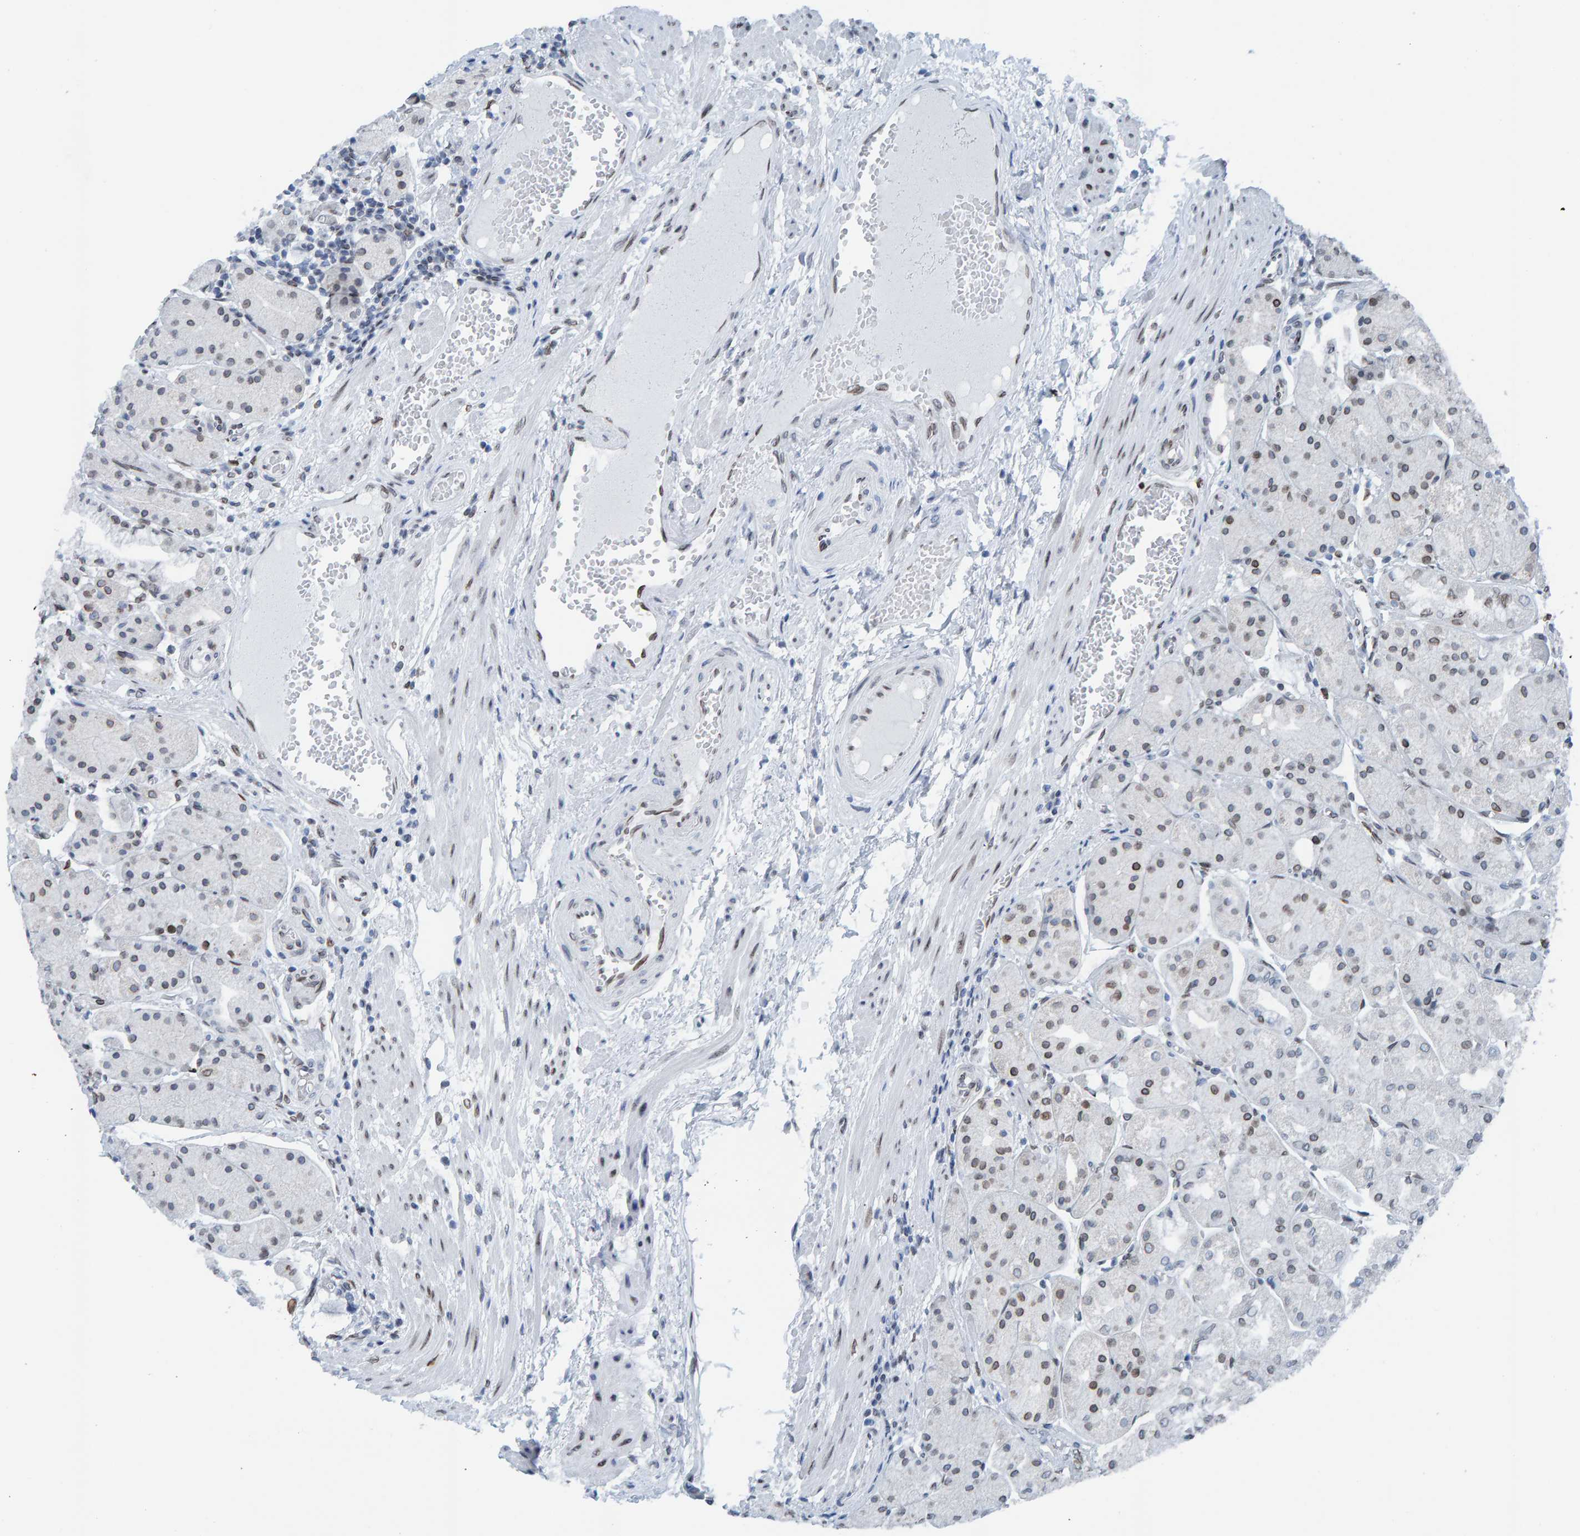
{"staining": {"intensity": "moderate", "quantity": "<25%", "location": "cytoplasmic/membranous,nuclear"}, "tissue": "stomach", "cell_type": "Glandular cells", "image_type": "normal", "snomed": [{"axis": "morphology", "description": "Normal tissue, NOS"}, {"axis": "topography", "description": "Stomach, upper"}], "caption": "IHC photomicrograph of benign stomach stained for a protein (brown), which exhibits low levels of moderate cytoplasmic/membranous,nuclear positivity in about <25% of glandular cells.", "gene": "LMNB2", "patient": {"sex": "male", "age": 72}}